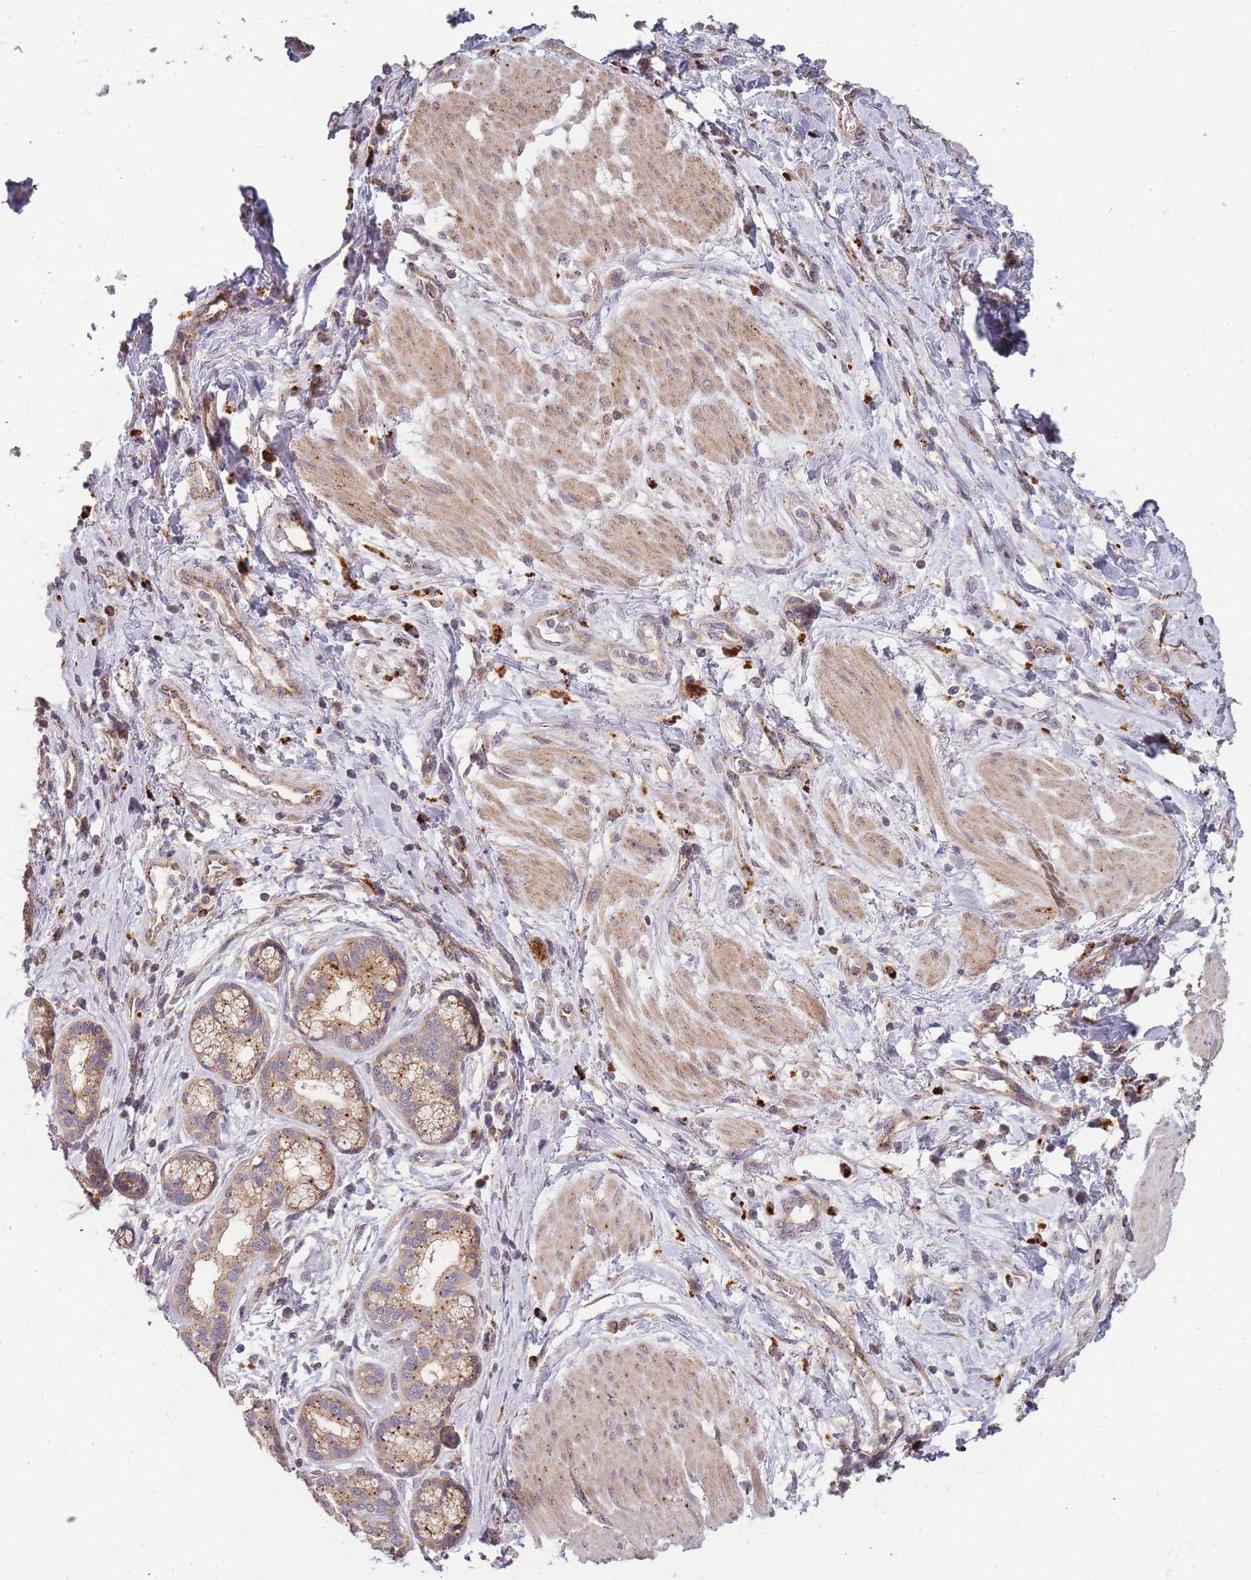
{"staining": {"intensity": "moderate", "quantity": ">75%", "location": "cytoplasmic/membranous"}, "tissue": "pancreatic cancer", "cell_type": "Tumor cells", "image_type": "cancer", "snomed": [{"axis": "morphology", "description": "Adenocarcinoma, NOS"}, {"axis": "topography", "description": "Pancreas"}], "caption": "Immunohistochemistry (IHC) micrograph of neoplastic tissue: human adenocarcinoma (pancreatic) stained using immunohistochemistry reveals medium levels of moderate protein expression localized specifically in the cytoplasmic/membranous of tumor cells, appearing as a cytoplasmic/membranous brown color.", "gene": "ATG5", "patient": {"sex": "male", "age": 72}}